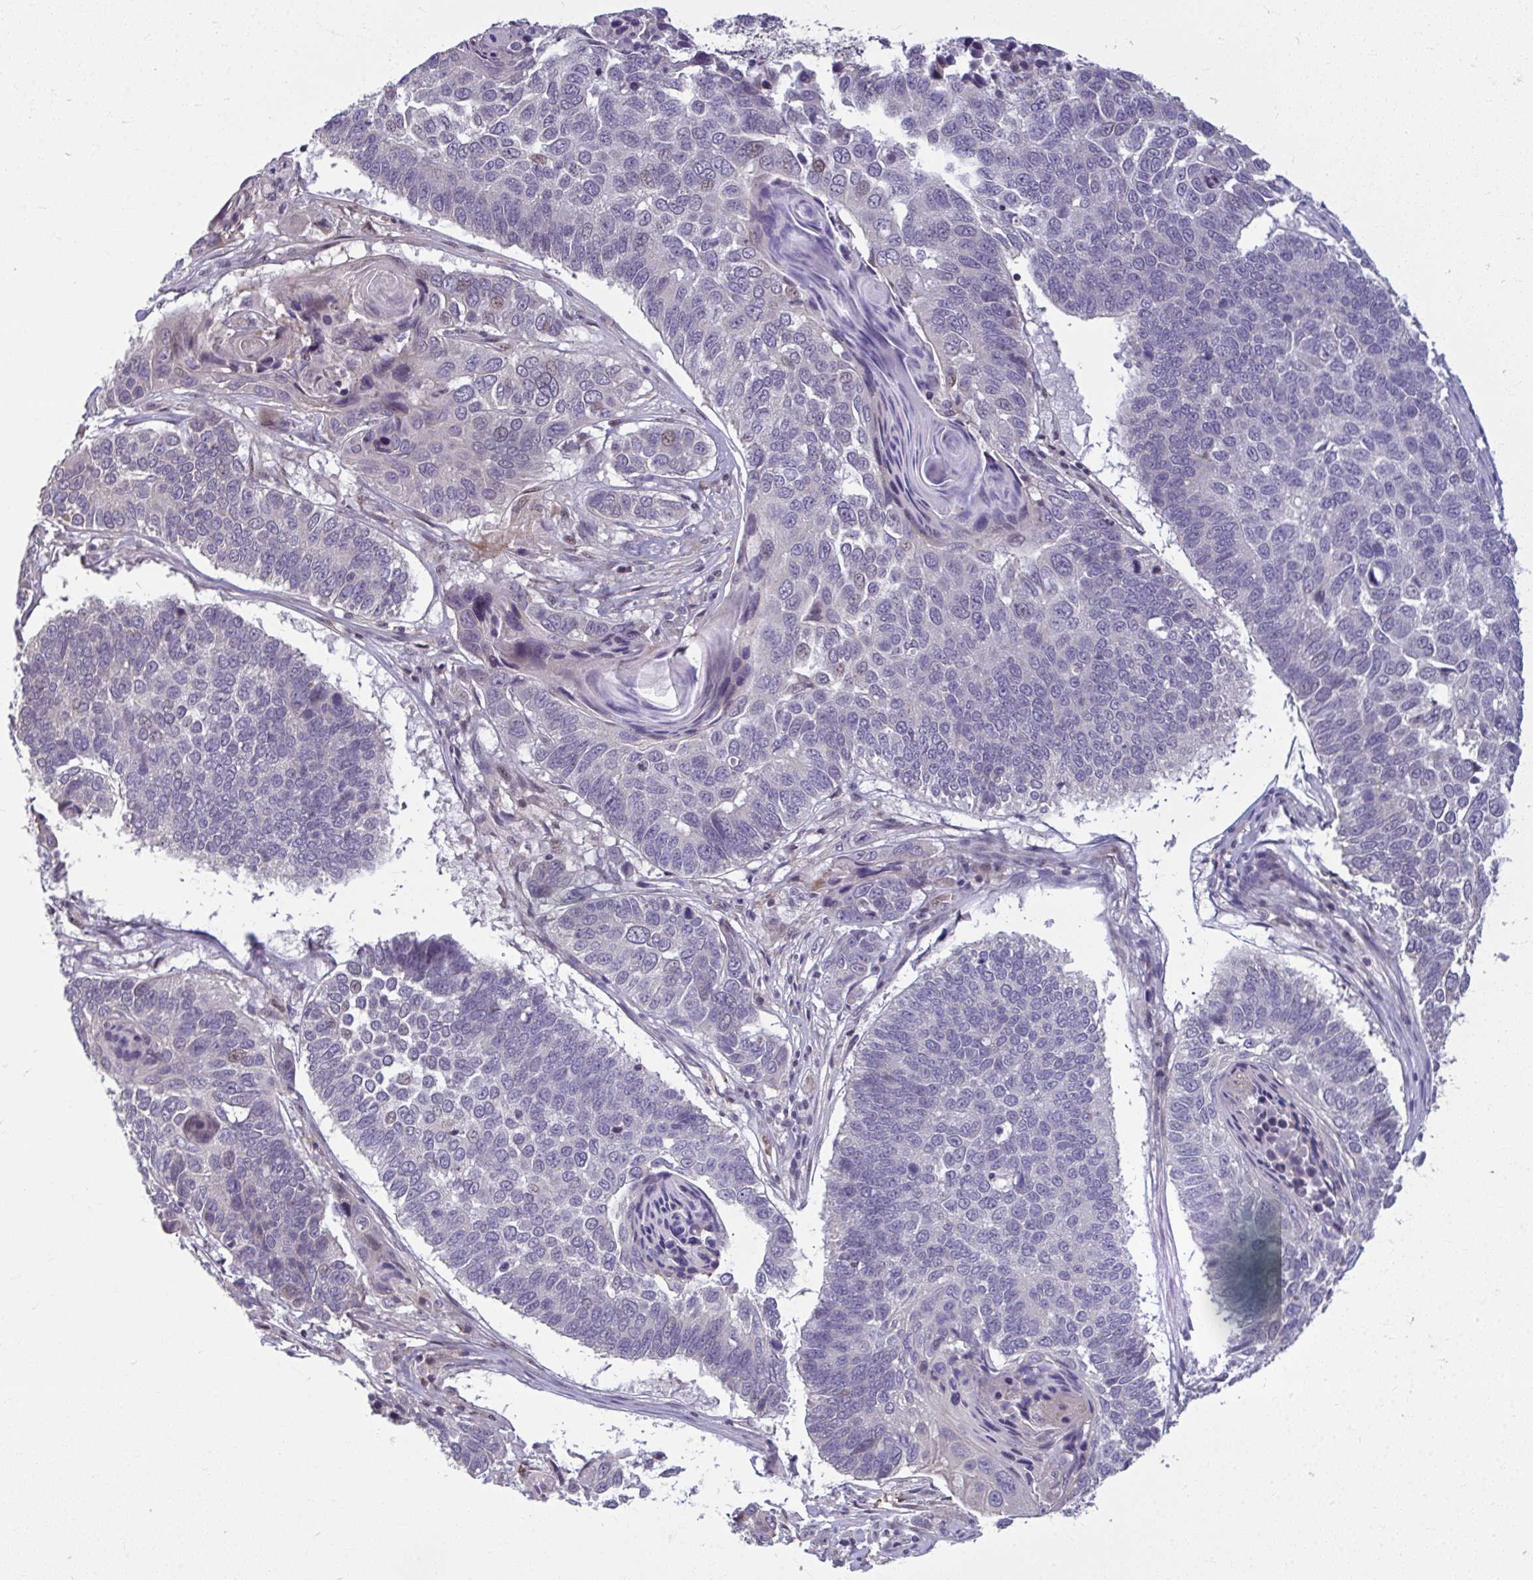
{"staining": {"intensity": "negative", "quantity": "none", "location": "none"}, "tissue": "lung cancer", "cell_type": "Tumor cells", "image_type": "cancer", "snomed": [{"axis": "morphology", "description": "Squamous cell carcinoma, NOS"}, {"axis": "topography", "description": "Lung"}], "caption": "Protein analysis of squamous cell carcinoma (lung) demonstrates no significant positivity in tumor cells.", "gene": "ODF1", "patient": {"sex": "male", "age": 73}}